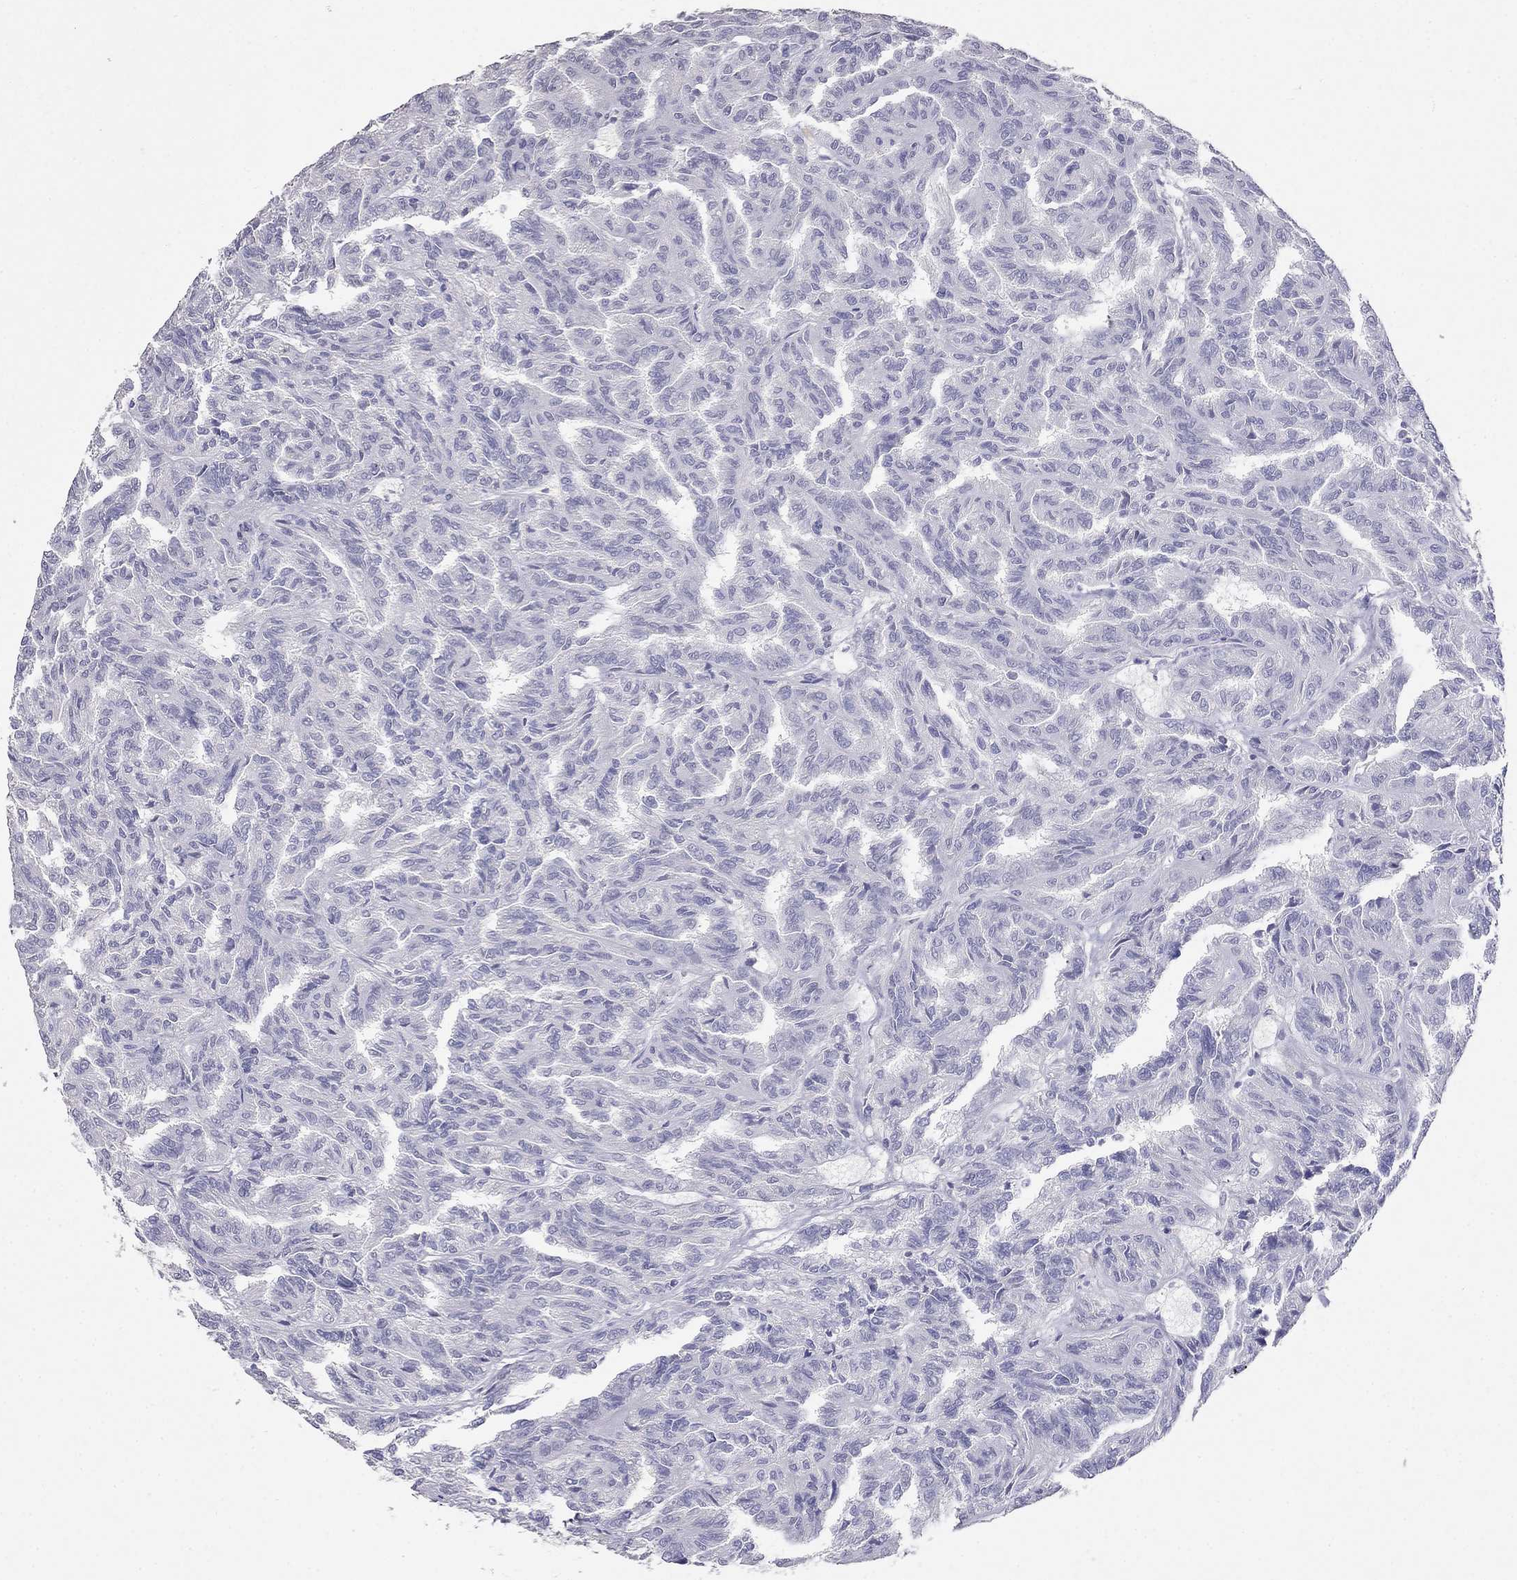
{"staining": {"intensity": "negative", "quantity": "none", "location": "none"}, "tissue": "renal cancer", "cell_type": "Tumor cells", "image_type": "cancer", "snomed": [{"axis": "morphology", "description": "Adenocarcinoma, NOS"}, {"axis": "topography", "description": "Kidney"}], "caption": "The IHC image has no significant expression in tumor cells of adenocarcinoma (renal) tissue.", "gene": "LY6H", "patient": {"sex": "male", "age": 79}}